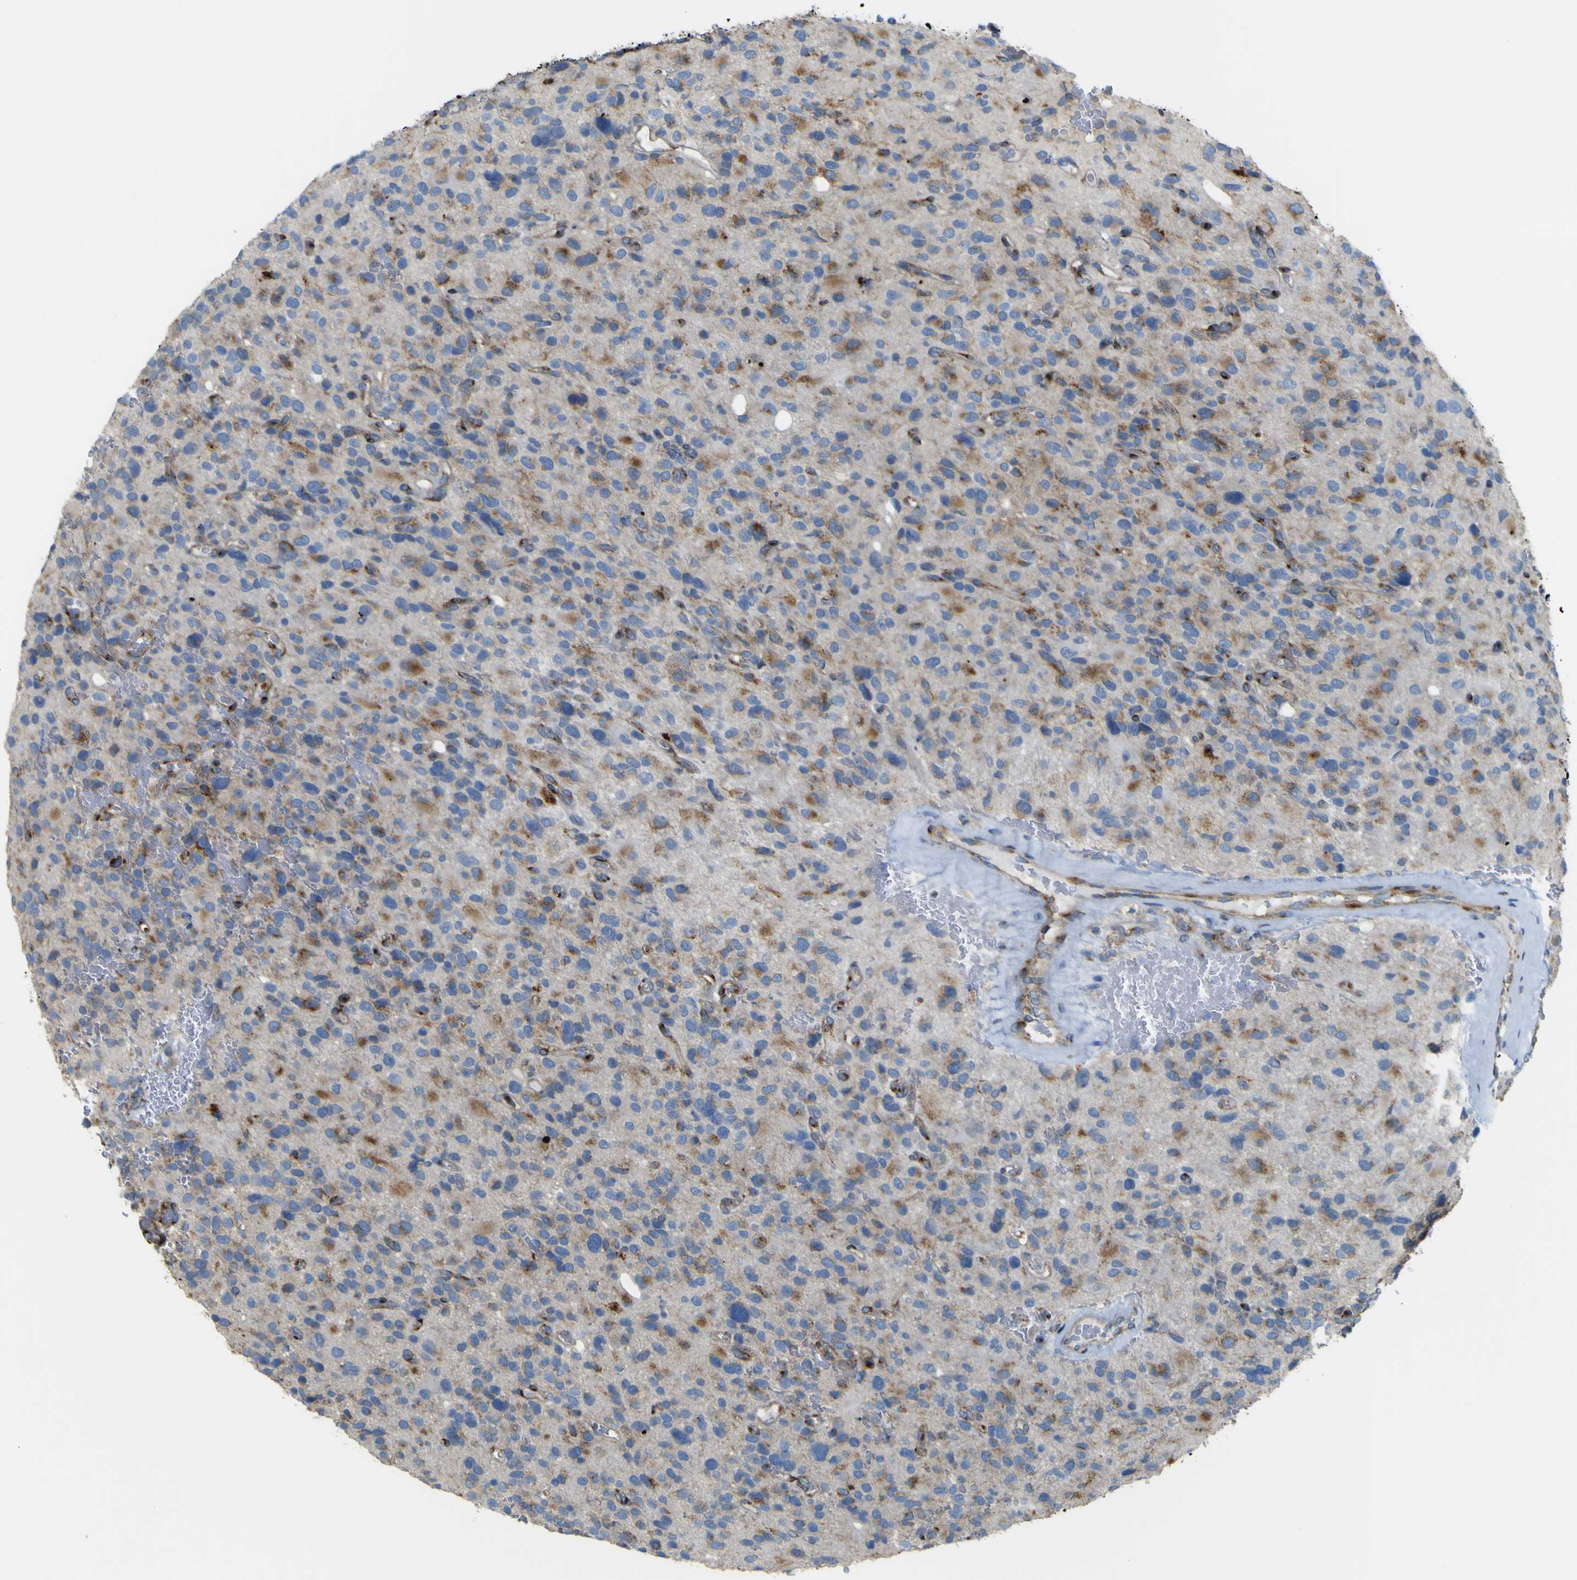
{"staining": {"intensity": "moderate", "quantity": "25%-75%", "location": "cytoplasmic/membranous"}, "tissue": "glioma", "cell_type": "Tumor cells", "image_type": "cancer", "snomed": [{"axis": "morphology", "description": "Glioma, malignant, High grade"}, {"axis": "topography", "description": "Brain"}], "caption": "Brown immunohistochemical staining in human glioma displays moderate cytoplasmic/membranous positivity in approximately 25%-75% of tumor cells. (Stains: DAB (3,3'-diaminobenzidine) in brown, nuclei in blue, Microscopy: brightfield microscopy at high magnification).", "gene": "IGF2R", "patient": {"sex": "male", "age": 48}}